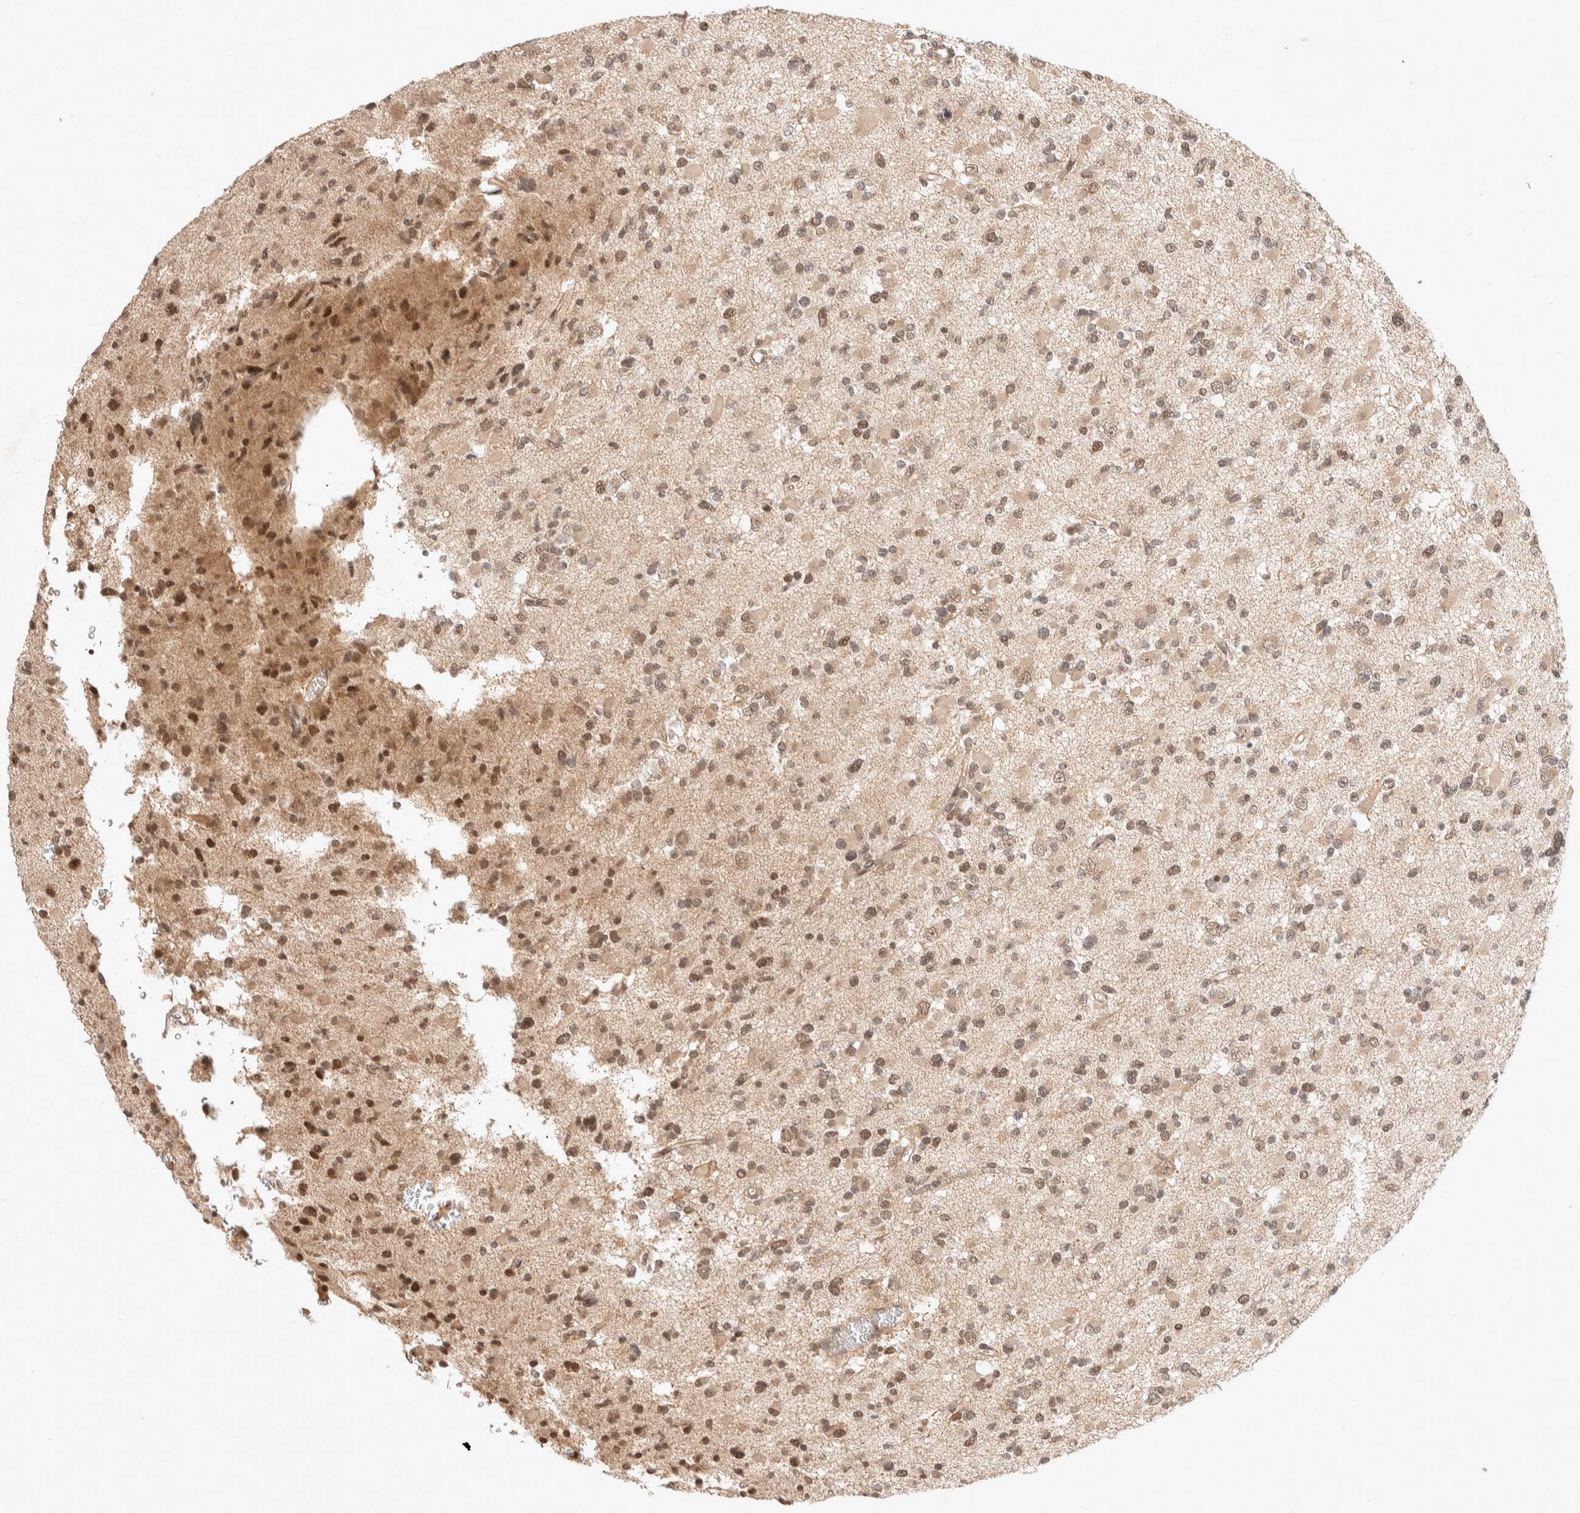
{"staining": {"intensity": "weak", "quantity": ">75%", "location": "nuclear"}, "tissue": "glioma", "cell_type": "Tumor cells", "image_type": "cancer", "snomed": [{"axis": "morphology", "description": "Glioma, malignant, Low grade"}, {"axis": "topography", "description": "Brain"}], "caption": "Malignant glioma (low-grade) stained with DAB (3,3'-diaminobenzidine) immunohistochemistry (IHC) exhibits low levels of weak nuclear positivity in approximately >75% of tumor cells.", "gene": "THRA", "patient": {"sex": "female", "age": 22}}